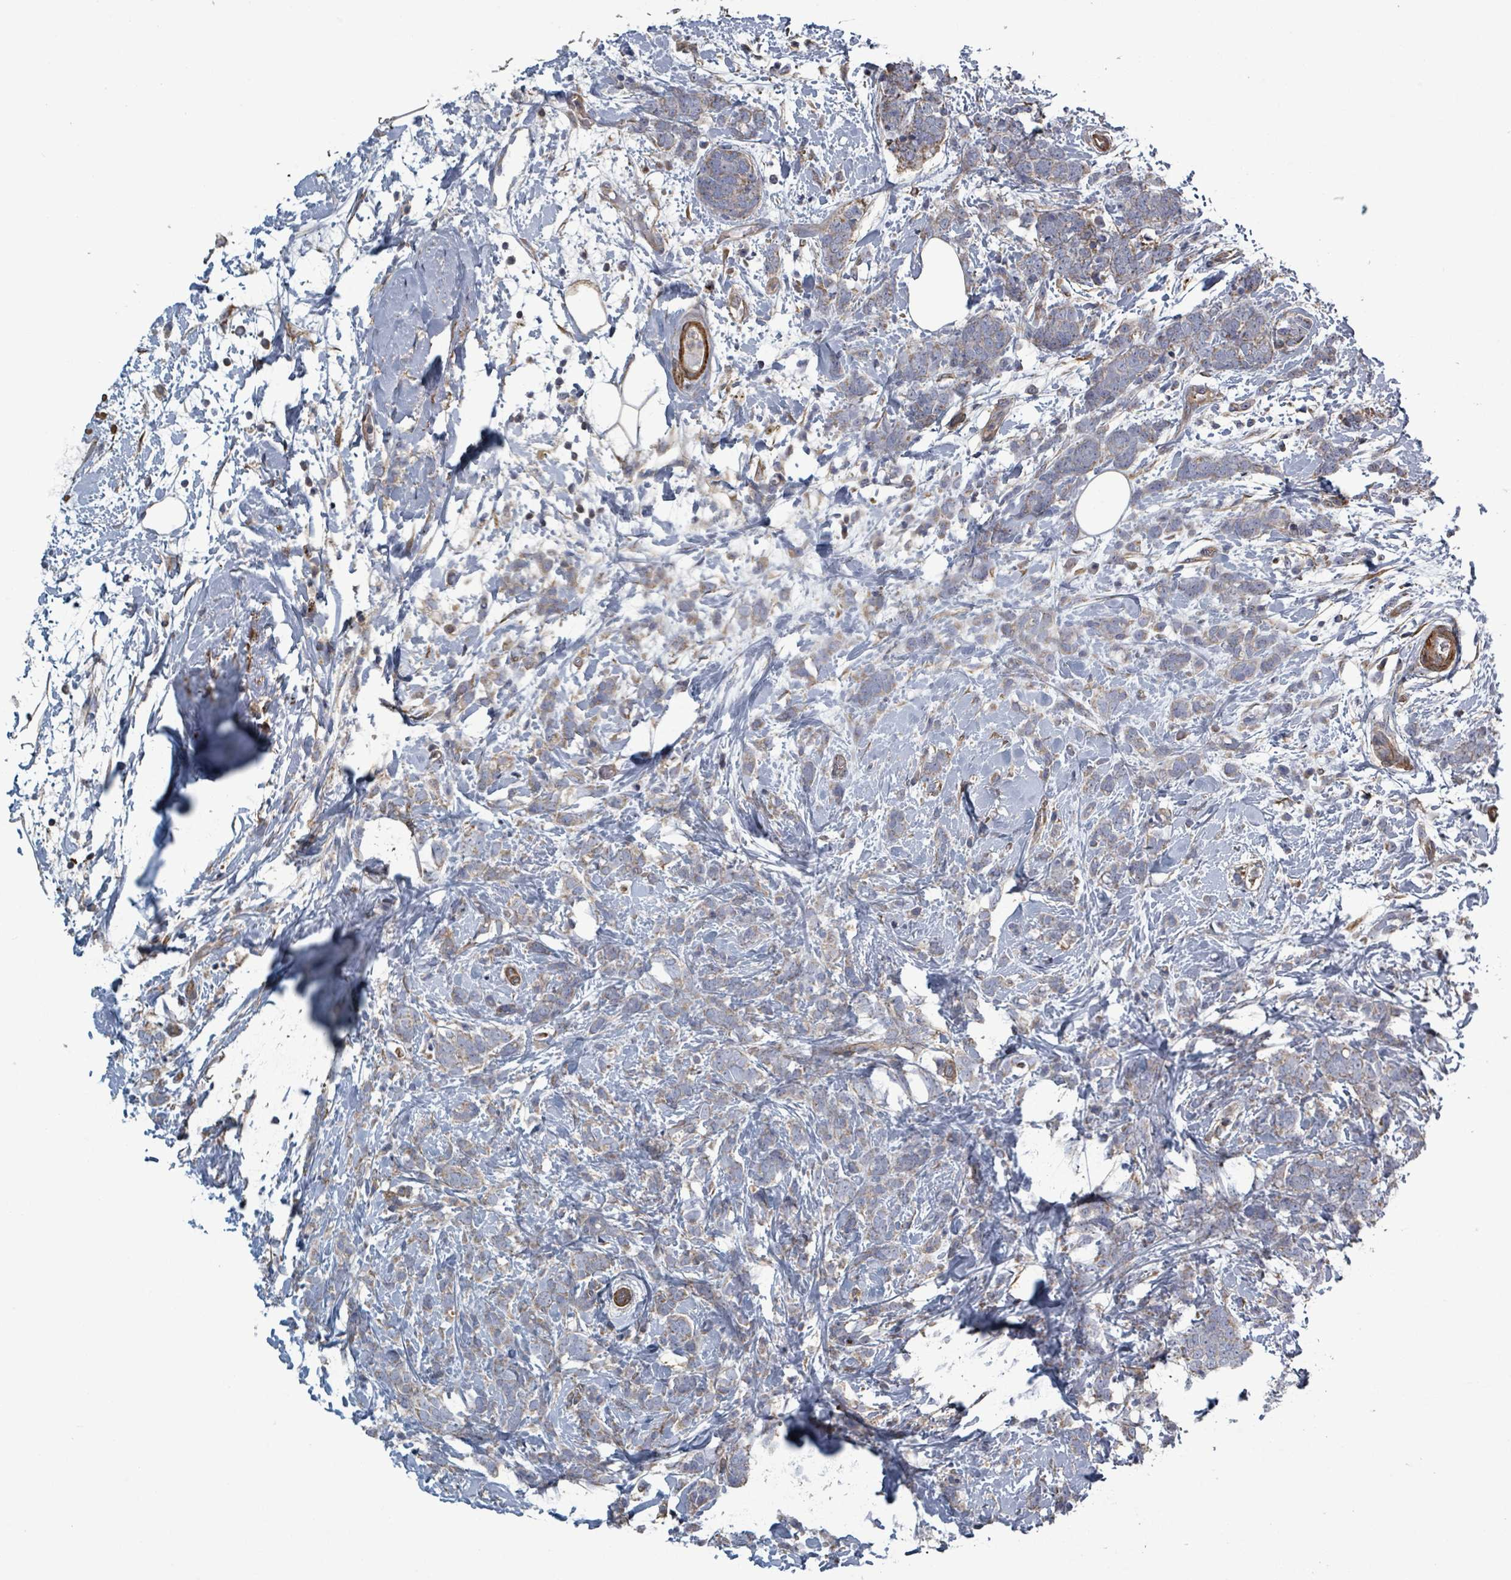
{"staining": {"intensity": "weak", "quantity": "<25%", "location": "cytoplasmic/membranous"}, "tissue": "breast cancer", "cell_type": "Tumor cells", "image_type": "cancer", "snomed": [{"axis": "morphology", "description": "Lobular carcinoma"}, {"axis": "topography", "description": "Breast"}], "caption": "Tumor cells are negative for protein expression in human breast cancer. (DAB (3,3'-diaminobenzidine) immunohistochemistry (IHC) visualized using brightfield microscopy, high magnification).", "gene": "ADCK1", "patient": {"sex": "female", "age": 58}}